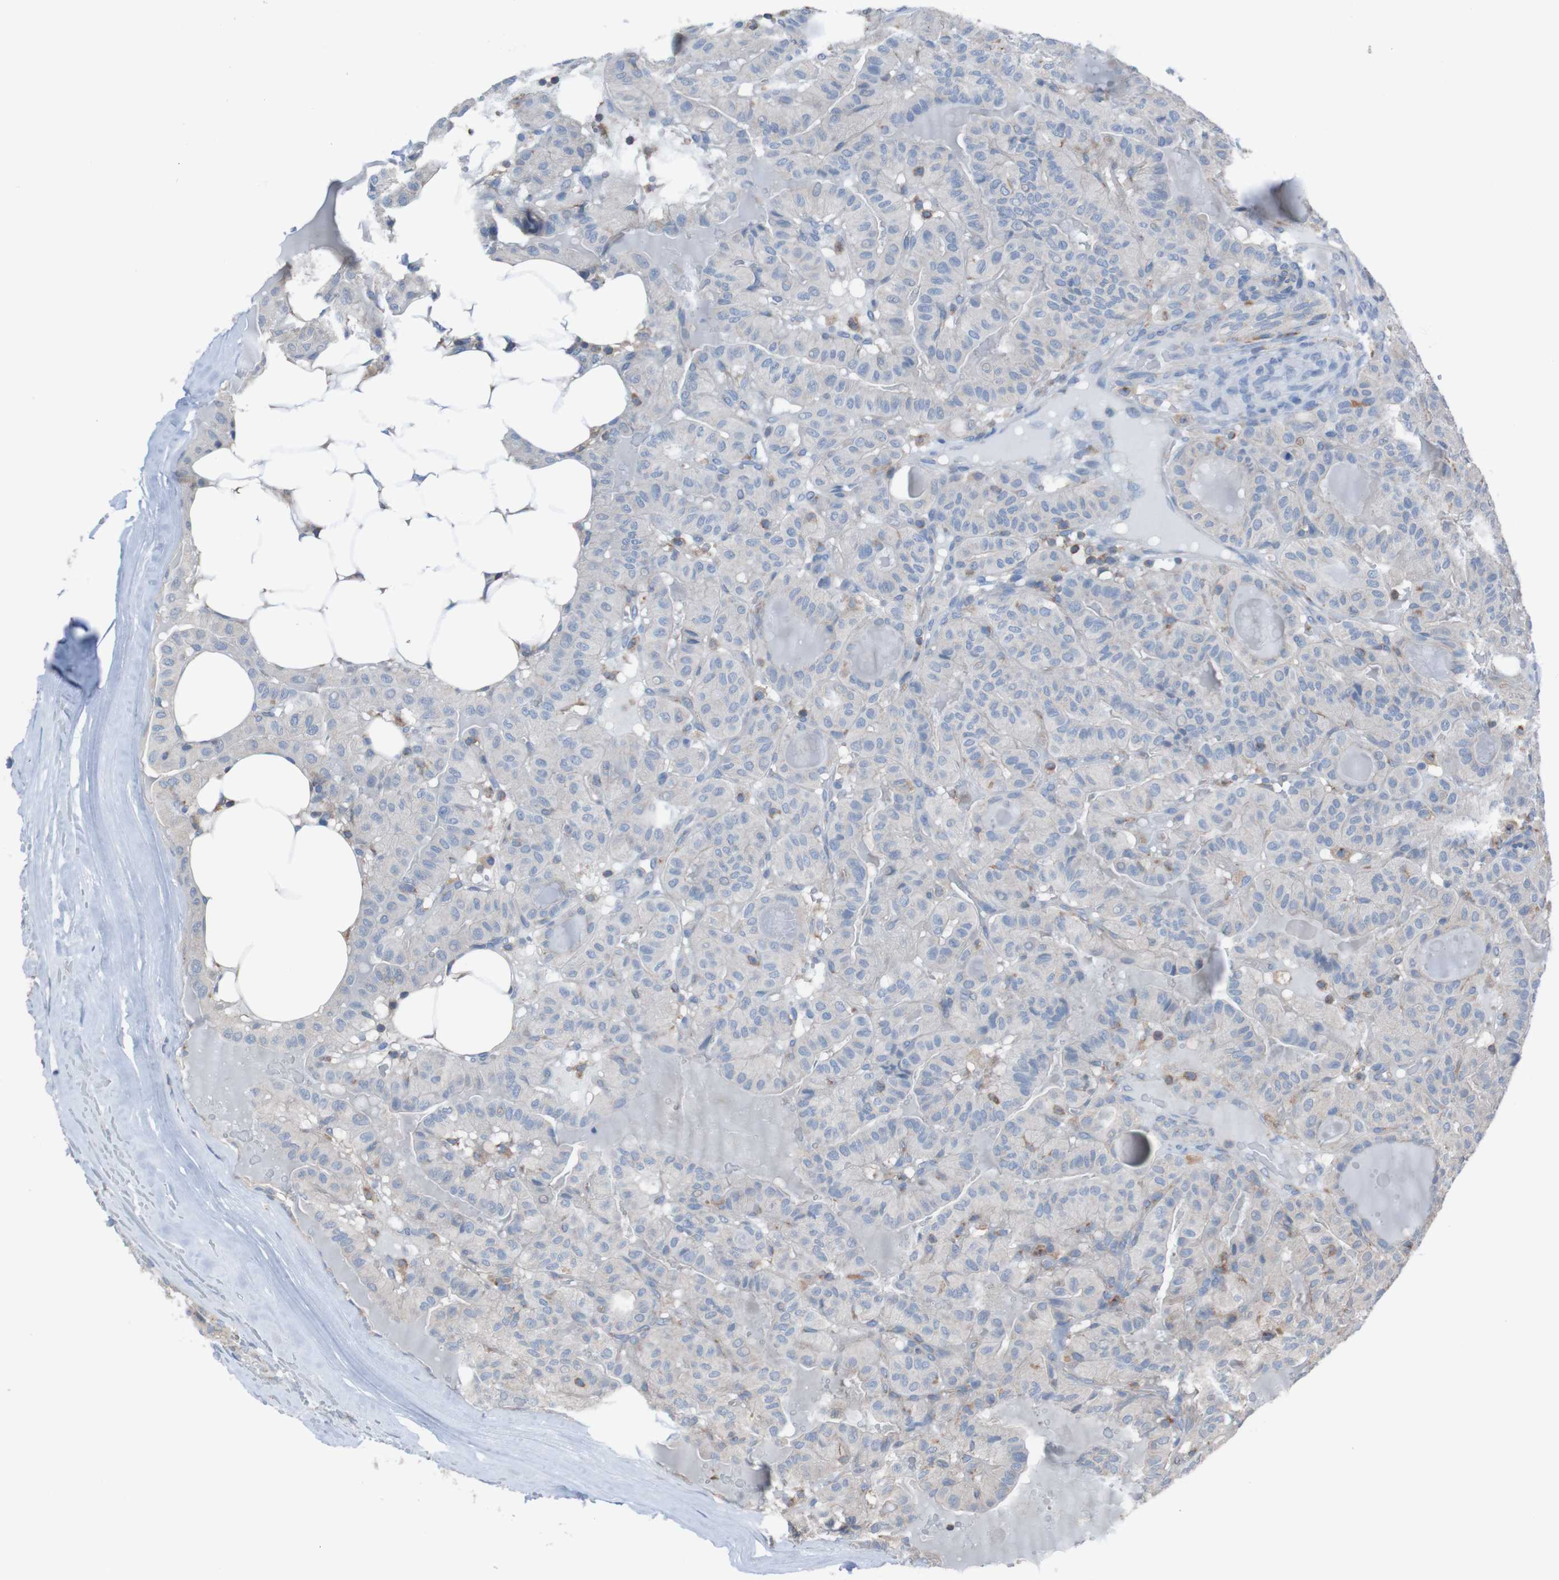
{"staining": {"intensity": "moderate", "quantity": "<25%", "location": "cytoplasmic/membranous"}, "tissue": "thyroid cancer", "cell_type": "Tumor cells", "image_type": "cancer", "snomed": [{"axis": "morphology", "description": "Papillary adenocarcinoma, NOS"}, {"axis": "topography", "description": "Thyroid gland"}], "caption": "IHC (DAB (3,3'-diaminobenzidine)) staining of human thyroid cancer shows moderate cytoplasmic/membranous protein positivity in approximately <25% of tumor cells.", "gene": "MINAR1", "patient": {"sex": "male", "age": 77}}